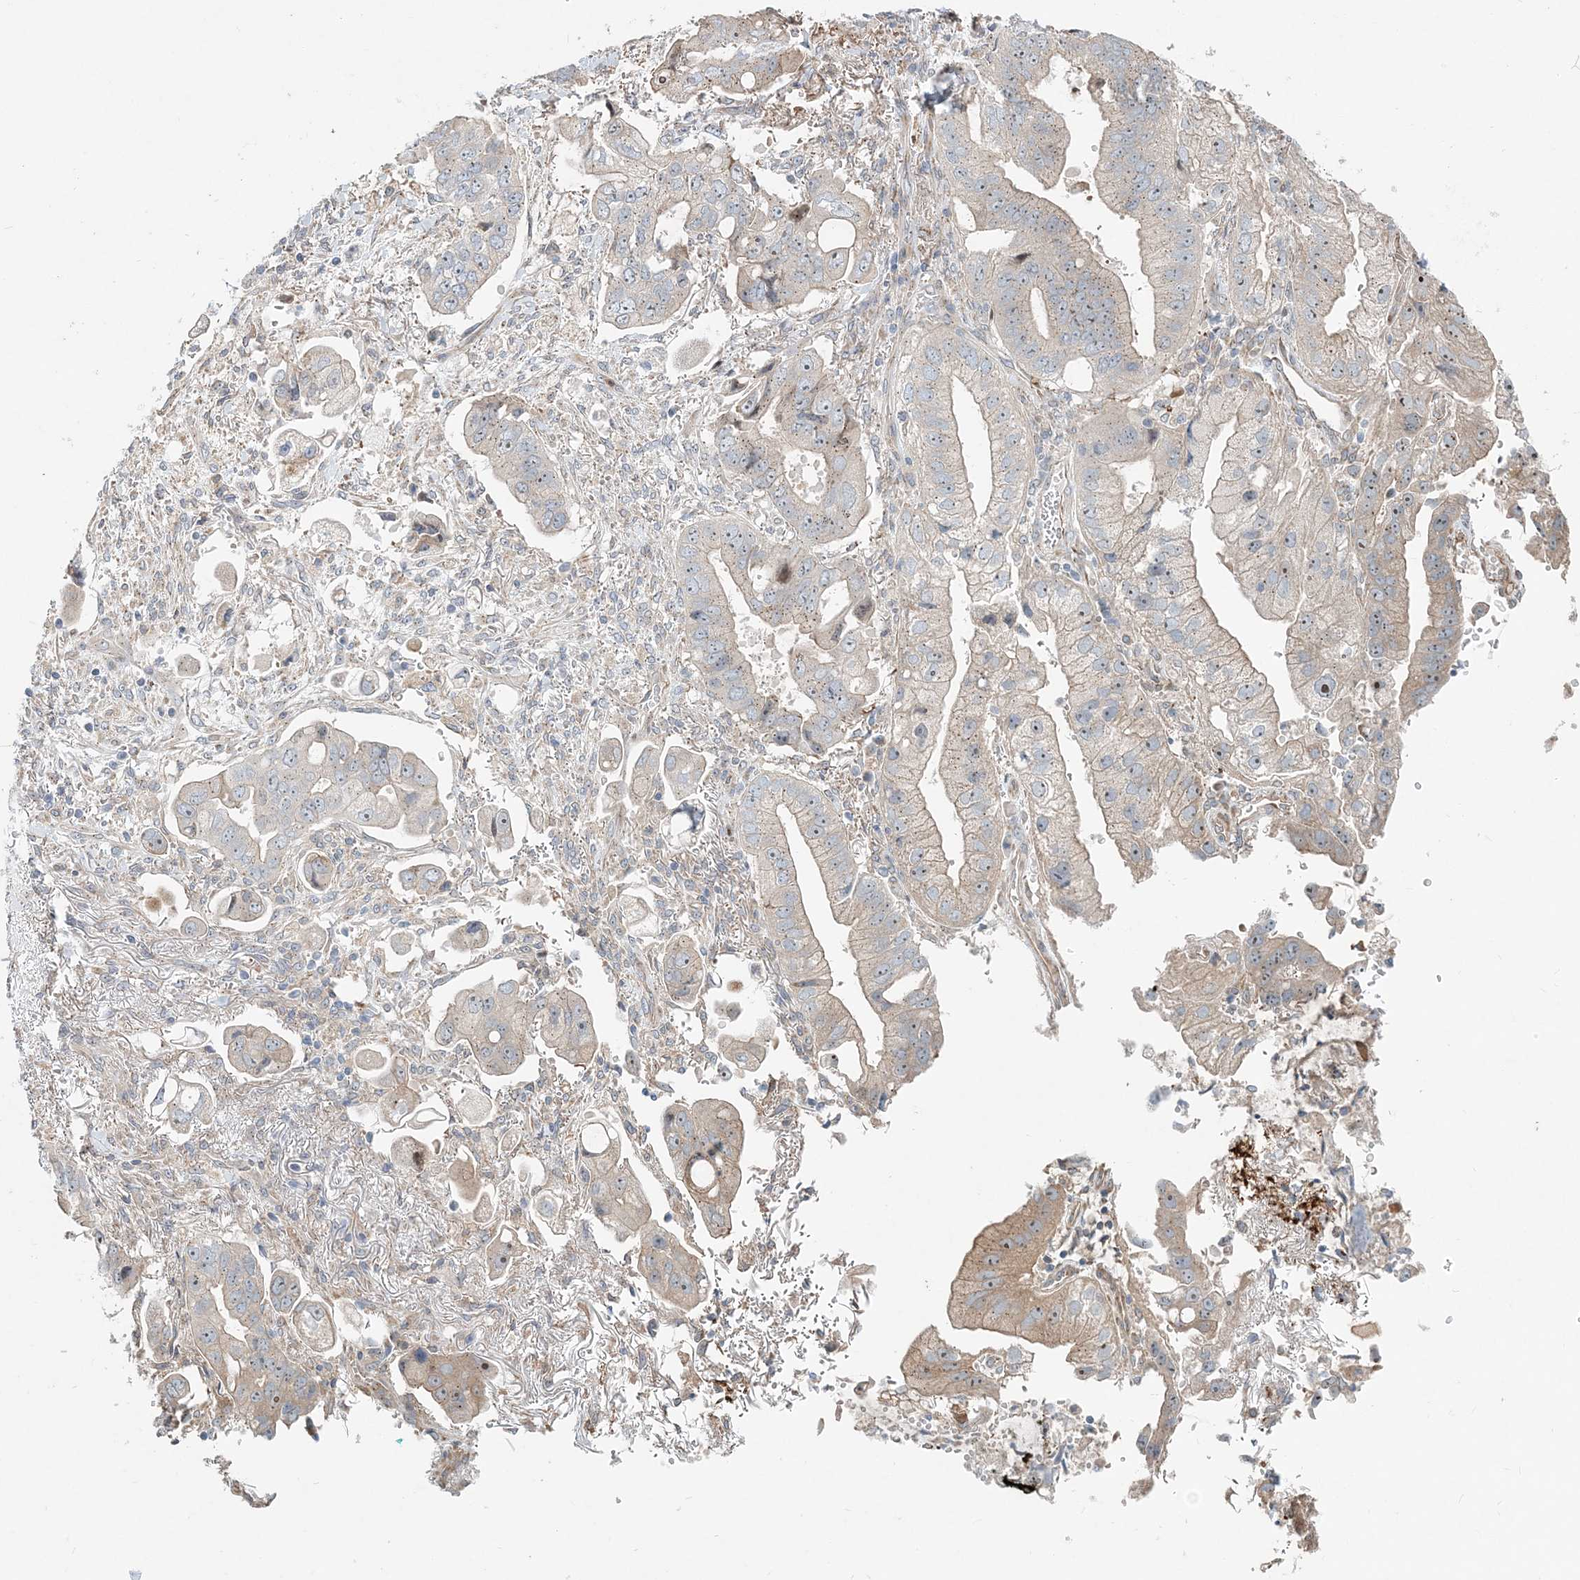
{"staining": {"intensity": "weak", "quantity": "<25%", "location": "cytoplasmic/membranous"}, "tissue": "stomach cancer", "cell_type": "Tumor cells", "image_type": "cancer", "snomed": [{"axis": "morphology", "description": "Adenocarcinoma, NOS"}, {"axis": "topography", "description": "Stomach"}], "caption": "This is an IHC image of human stomach cancer. There is no expression in tumor cells.", "gene": "CXXC5", "patient": {"sex": "male", "age": 62}}